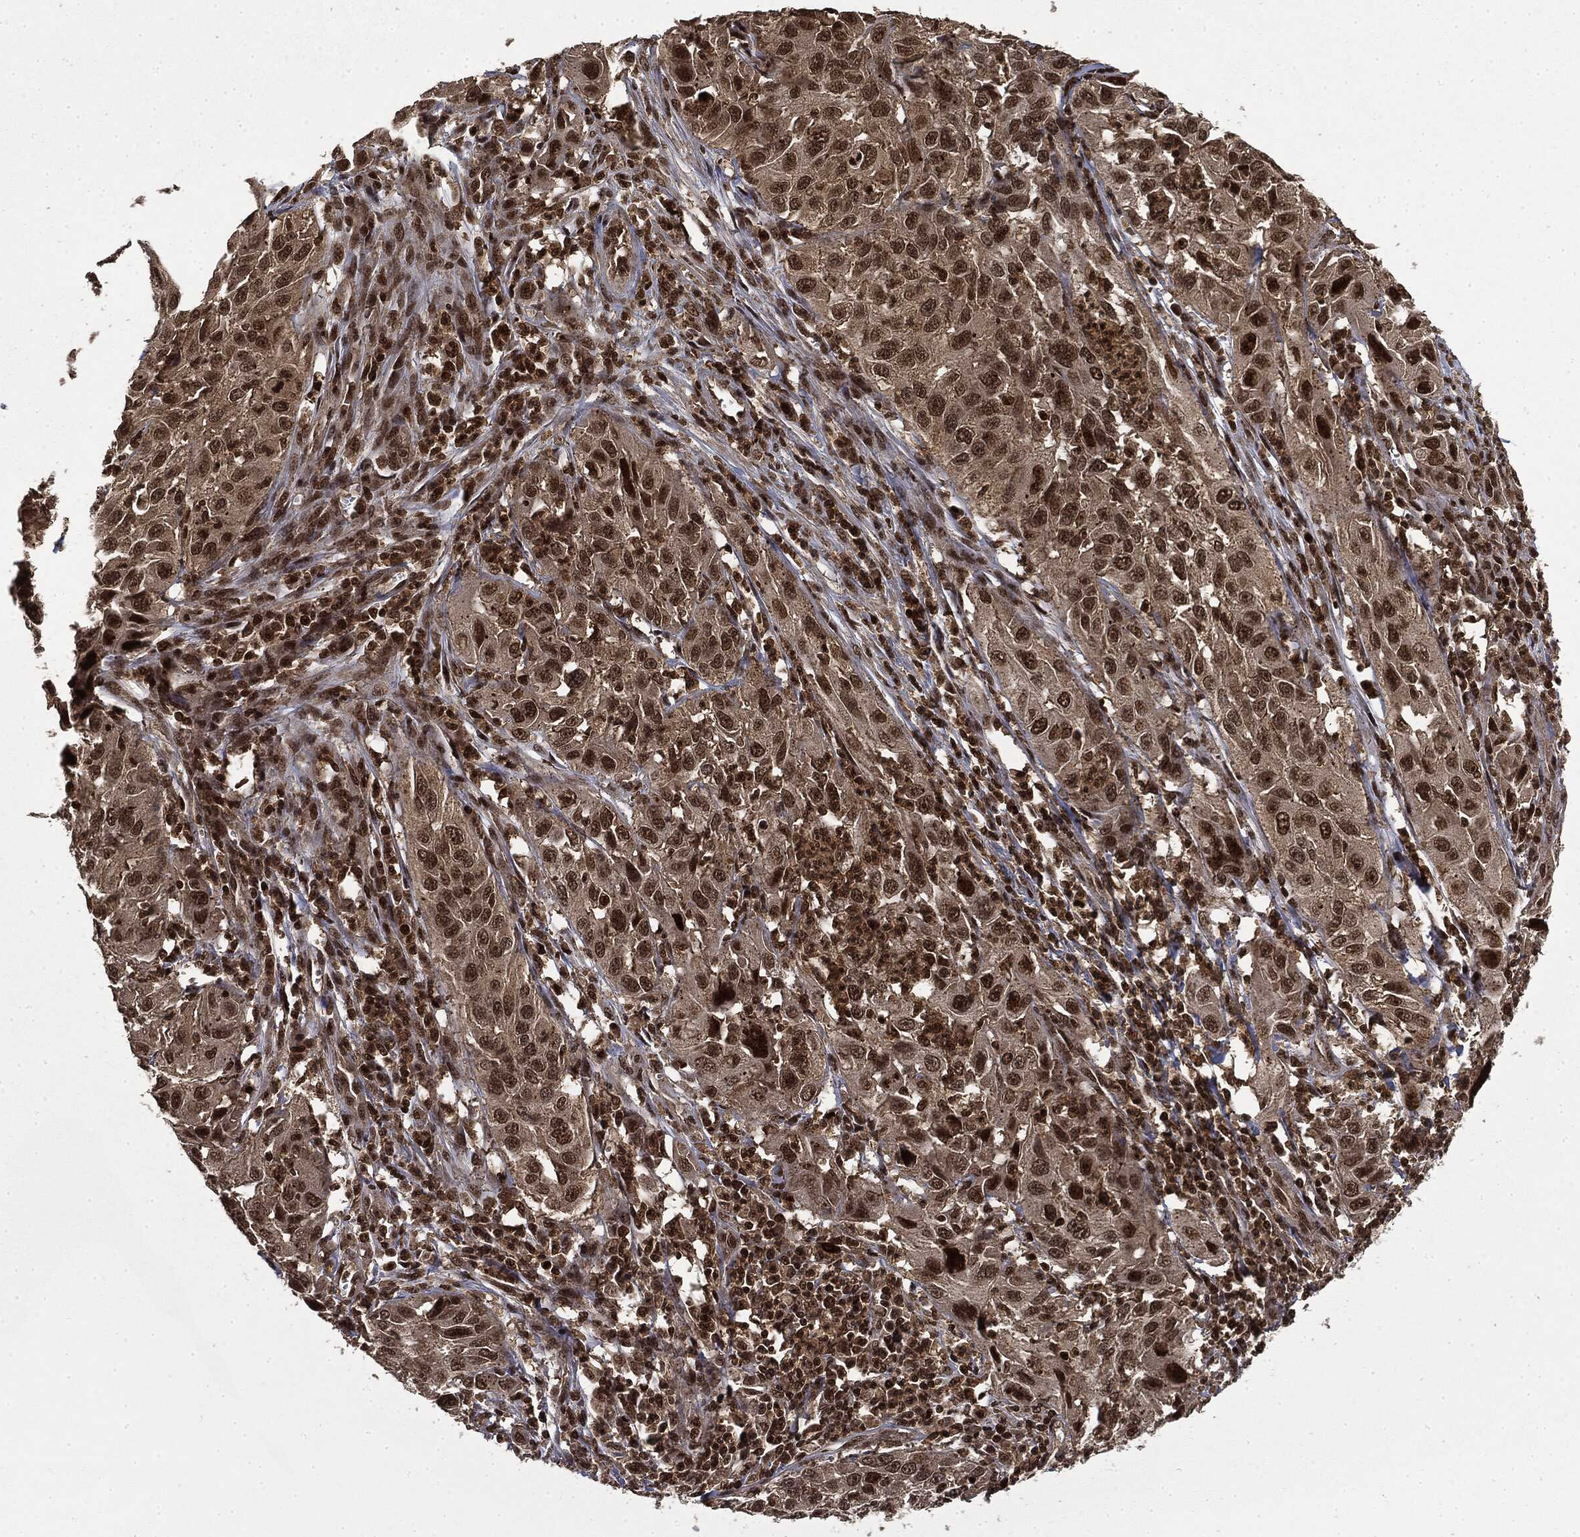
{"staining": {"intensity": "strong", "quantity": "<25%", "location": "nuclear"}, "tissue": "cervical cancer", "cell_type": "Tumor cells", "image_type": "cancer", "snomed": [{"axis": "morphology", "description": "Squamous cell carcinoma, NOS"}, {"axis": "topography", "description": "Cervix"}], "caption": "Brown immunohistochemical staining in human cervical cancer displays strong nuclear positivity in about <25% of tumor cells. (DAB (3,3'-diaminobenzidine) IHC, brown staining for protein, blue staining for nuclei).", "gene": "CTDP1", "patient": {"sex": "female", "age": 32}}